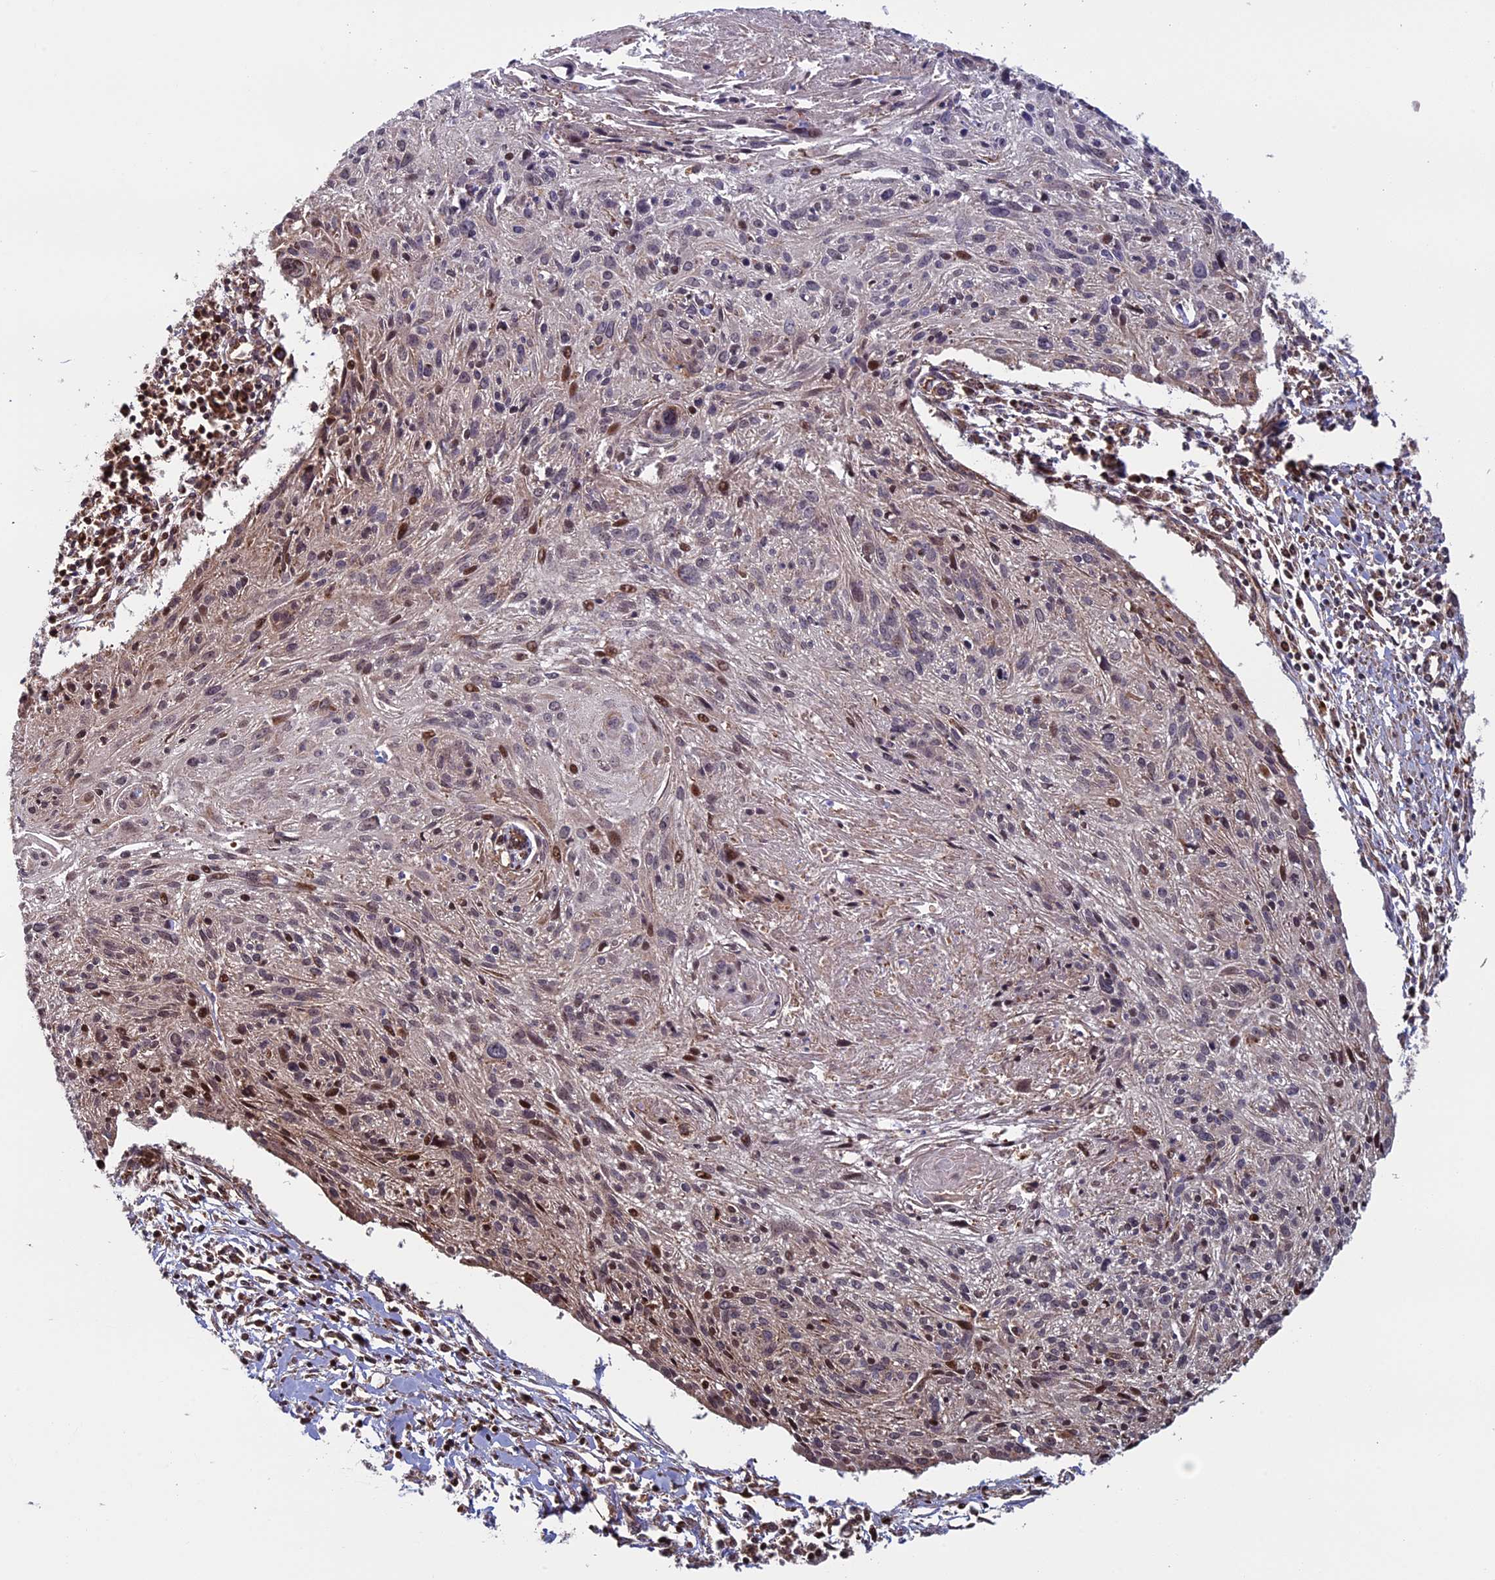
{"staining": {"intensity": "negative", "quantity": "none", "location": "none"}, "tissue": "cervical cancer", "cell_type": "Tumor cells", "image_type": "cancer", "snomed": [{"axis": "morphology", "description": "Squamous cell carcinoma, NOS"}, {"axis": "topography", "description": "Cervix"}], "caption": "Immunohistochemistry of human cervical cancer exhibits no positivity in tumor cells.", "gene": "CCDC8", "patient": {"sex": "female", "age": 51}}